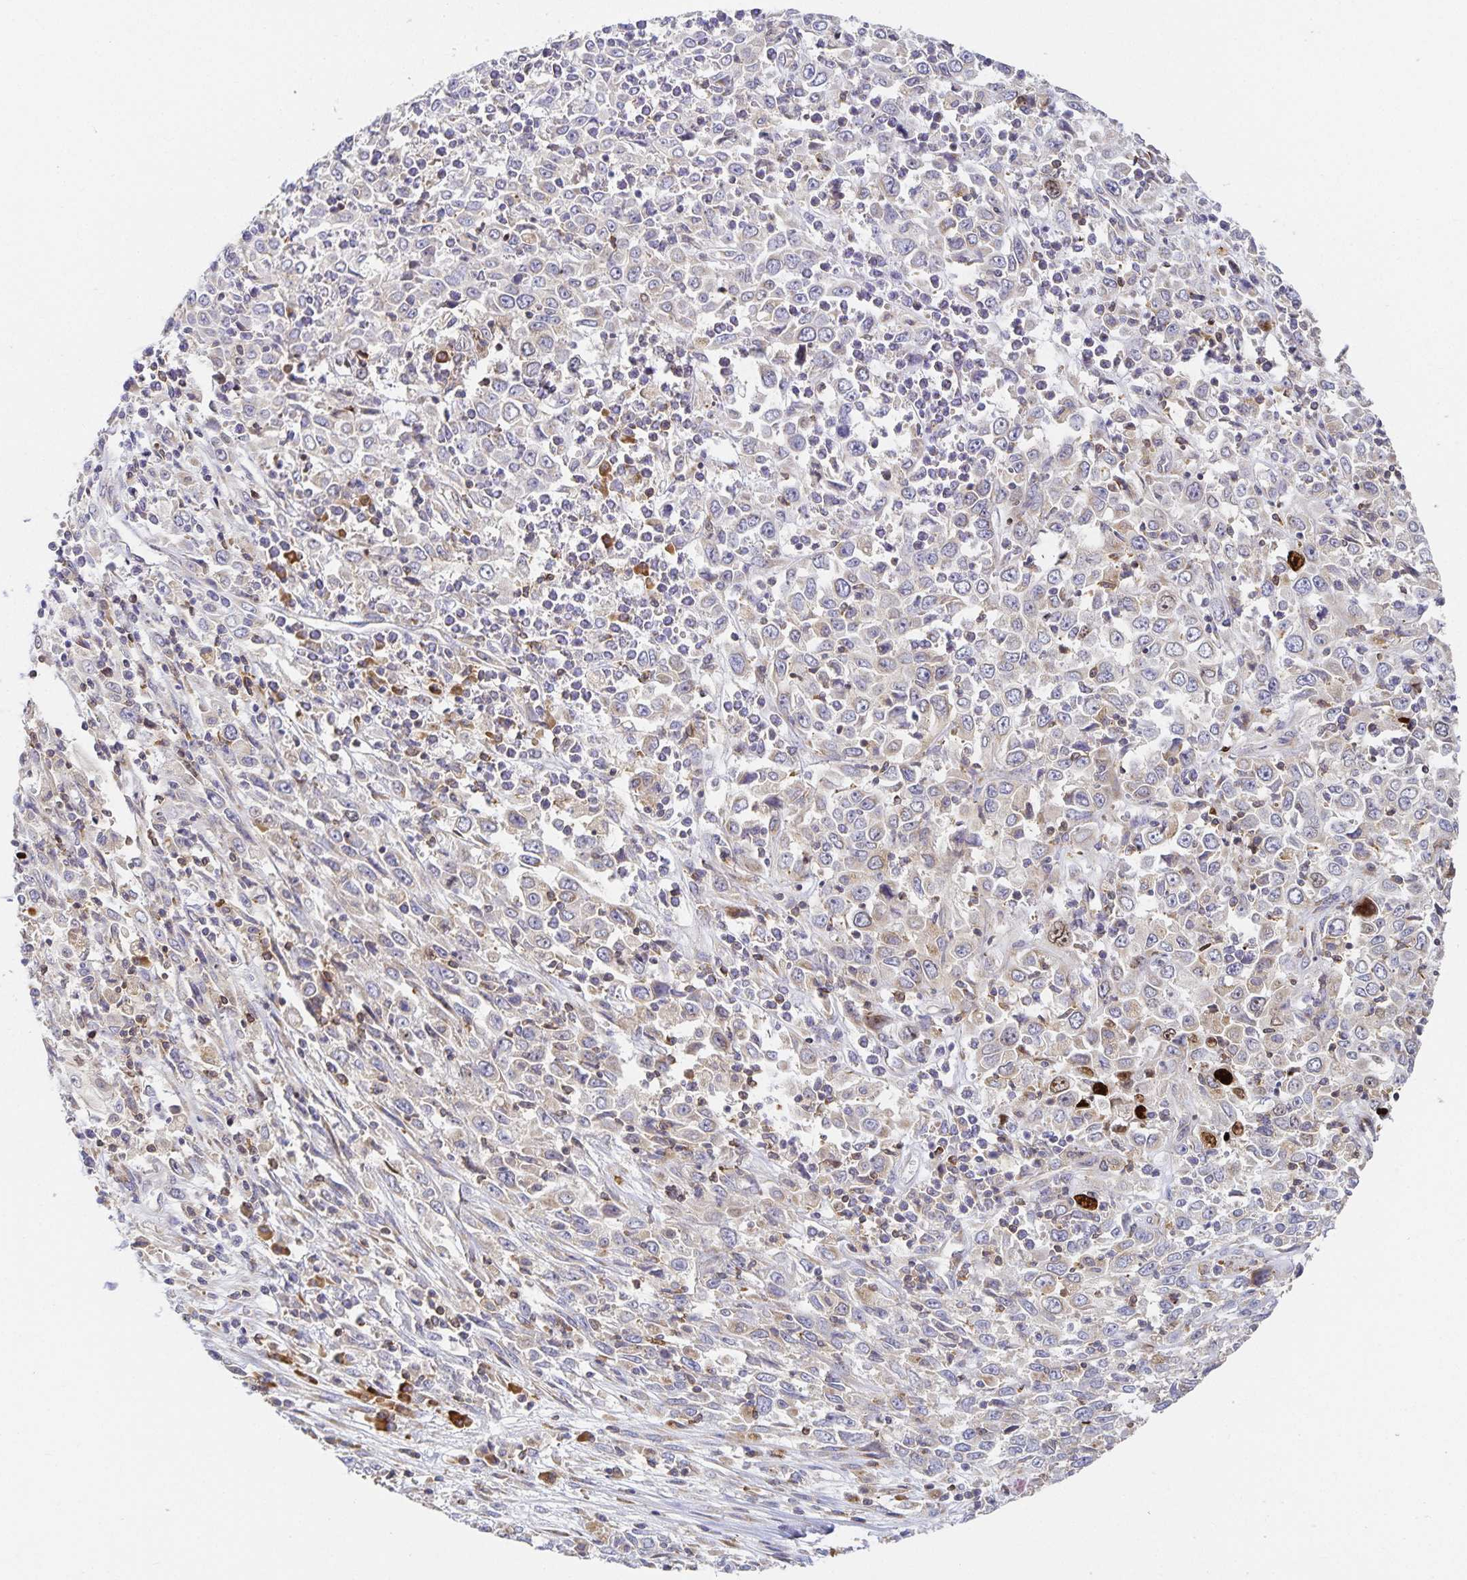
{"staining": {"intensity": "negative", "quantity": "none", "location": "none"}, "tissue": "cervical cancer", "cell_type": "Tumor cells", "image_type": "cancer", "snomed": [{"axis": "morphology", "description": "Adenocarcinoma, NOS"}, {"axis": "topography", "description": "Cervix"}], "caption": "This image is of cervical adenocarcinoma stained with immunohistochemistry (IHC) to label a protein in brown with the nuclei are counter-stained blue. There is no expression in tumor cells. (Stains: DAB (3,3'-diaminobenzidine) IHC with hematoxylin counter stain, Microscopy: brightfield microscopy at high magnification).", "gene": "NOMO1", "patient": {"sex": "female", "age": 40}}